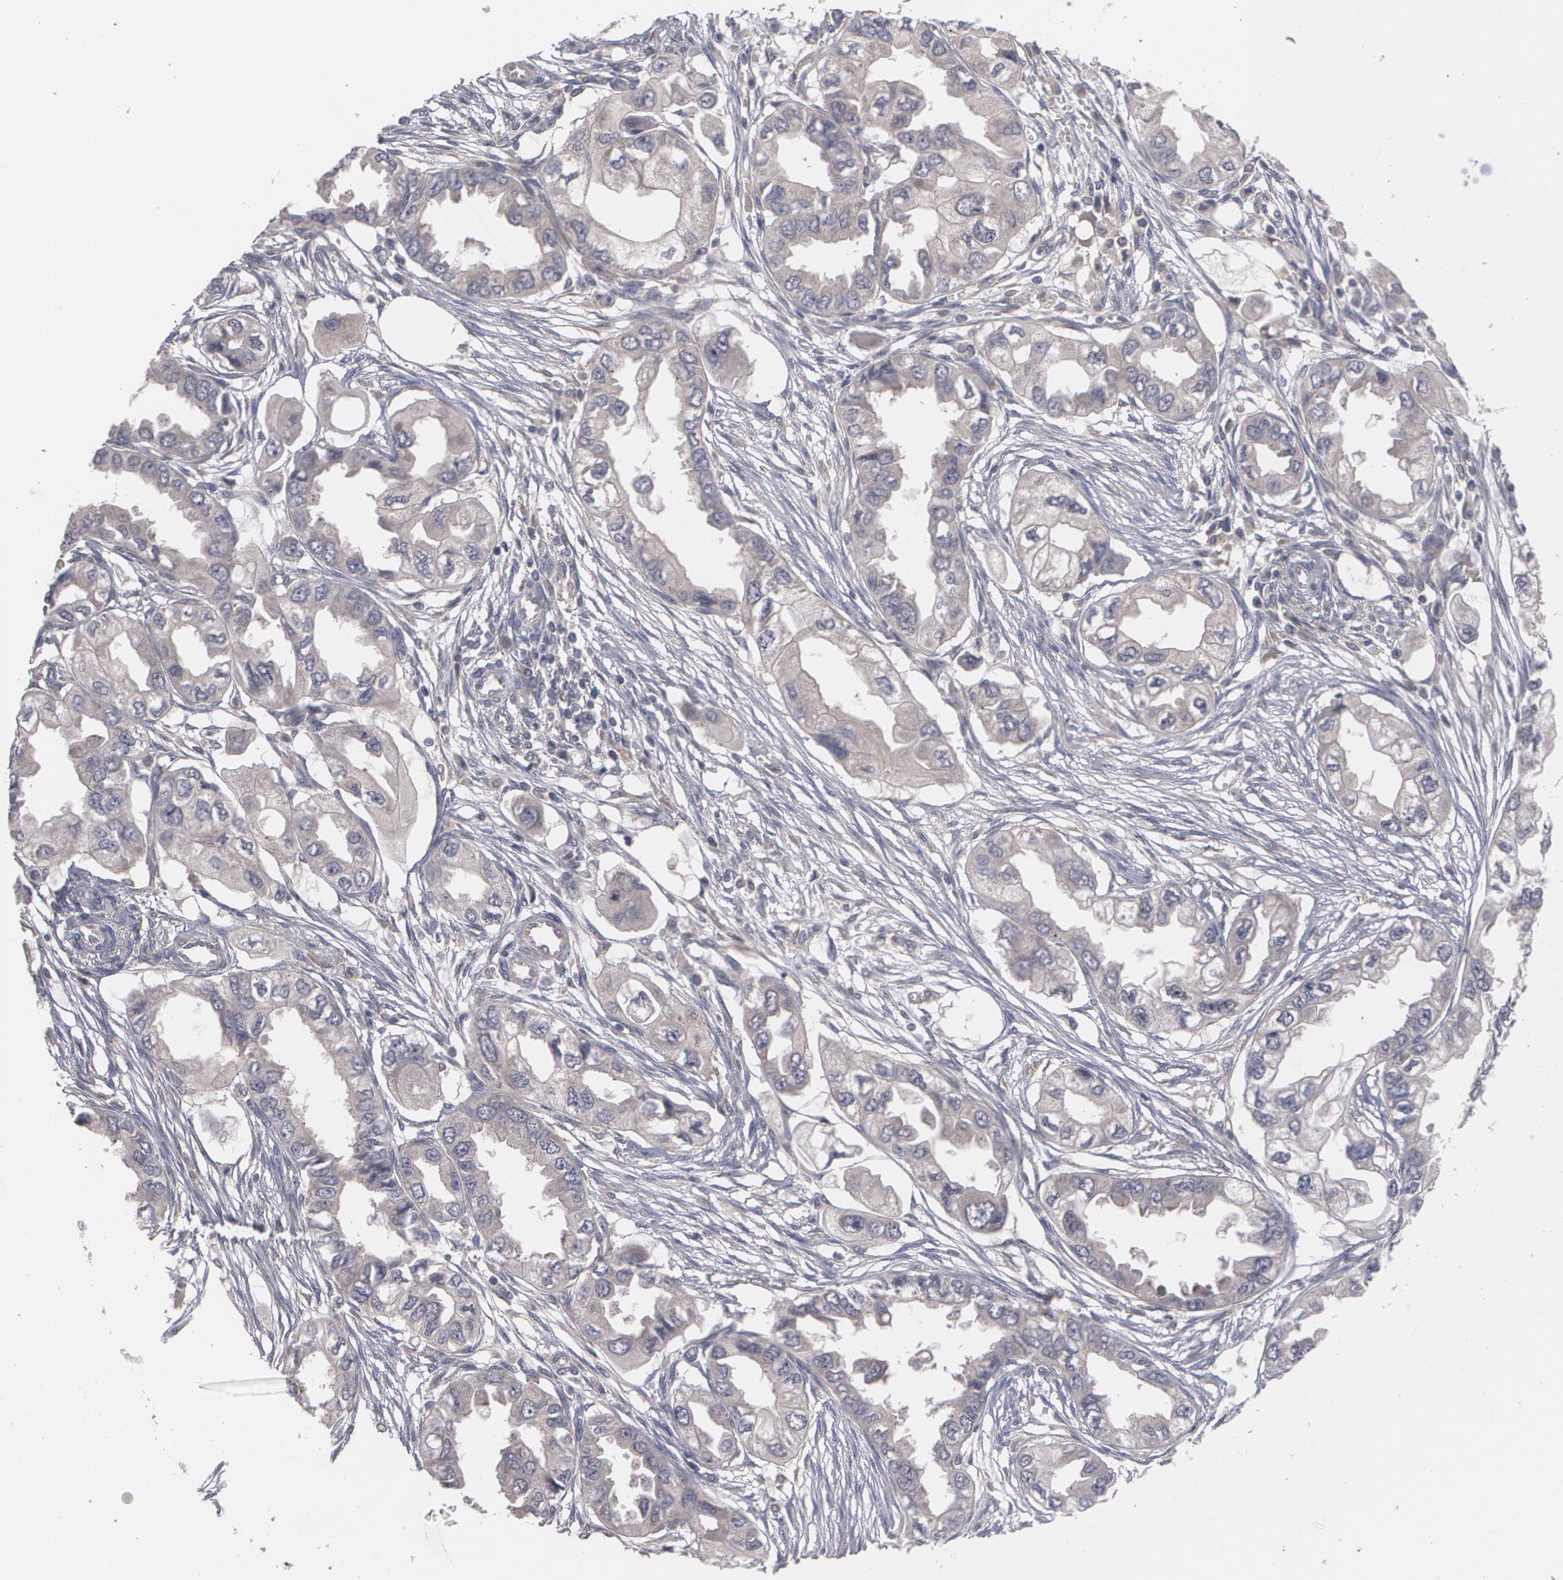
{"staining": {"intensity": "weak", "quantity": ">75%", "location": "cytoplasmic/membranous"}, "tissue": "endometrial cancer", "cell_type": "Tumor cells", "image_type": "cancer", "snomed": [{"axis": "morphology", "description": "Adenocarcinoma, NOS"}, {"axis": "topography", "description": "Endometrium"}], "caption": "A brown stain shows weak cytoplasmic/membranous positivity of a protein in endometrial cancer (adenocarcinoma) tumor cells.", "gene": "ARF6", "patient": {"sex": "female", "age": 67}}